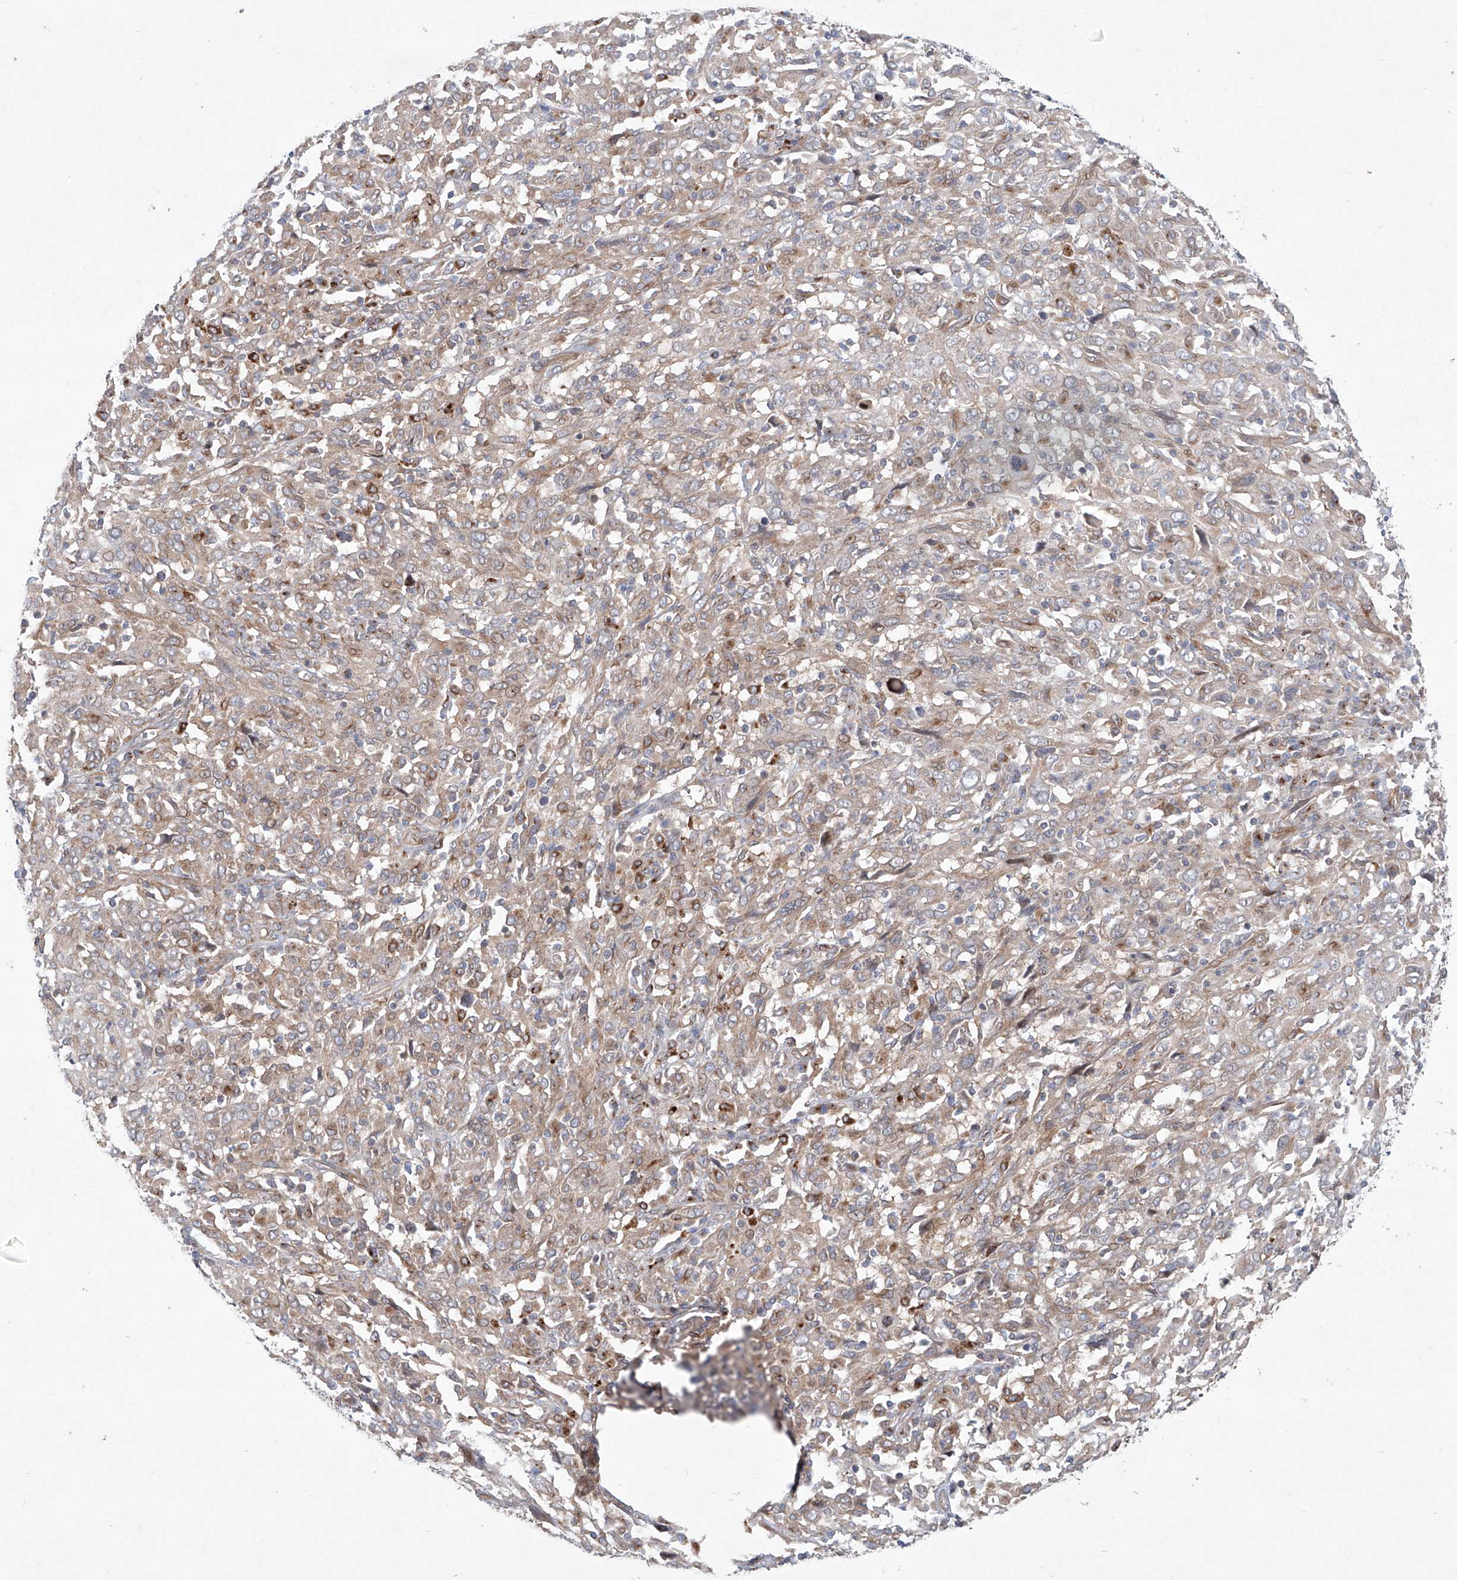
{"staining": {"intensity": "weak", "quantity": "25%-75%", "location": "cytoplasmic/membranous"}, "tissue": "cervical cancer", "cell_type": "Tumor cells", "image_type": "cancer", "snomed": [{"axis": "morphology", "description": "Squamous cell carcinoma, NOS"}, {"axis": "topography", "description": "Cervix"}], "caption": "Cervical cancer (squamous cell carcinoma) tissue shows weak cytoplasmic/membranous expression in about 25%-75% of tumor cells, visualized by immunohistochemistry. (IHC, brightfield microscopy, high magnification).", "gene": "KLC4", "patient": {"sex": "female", "age": 46}}